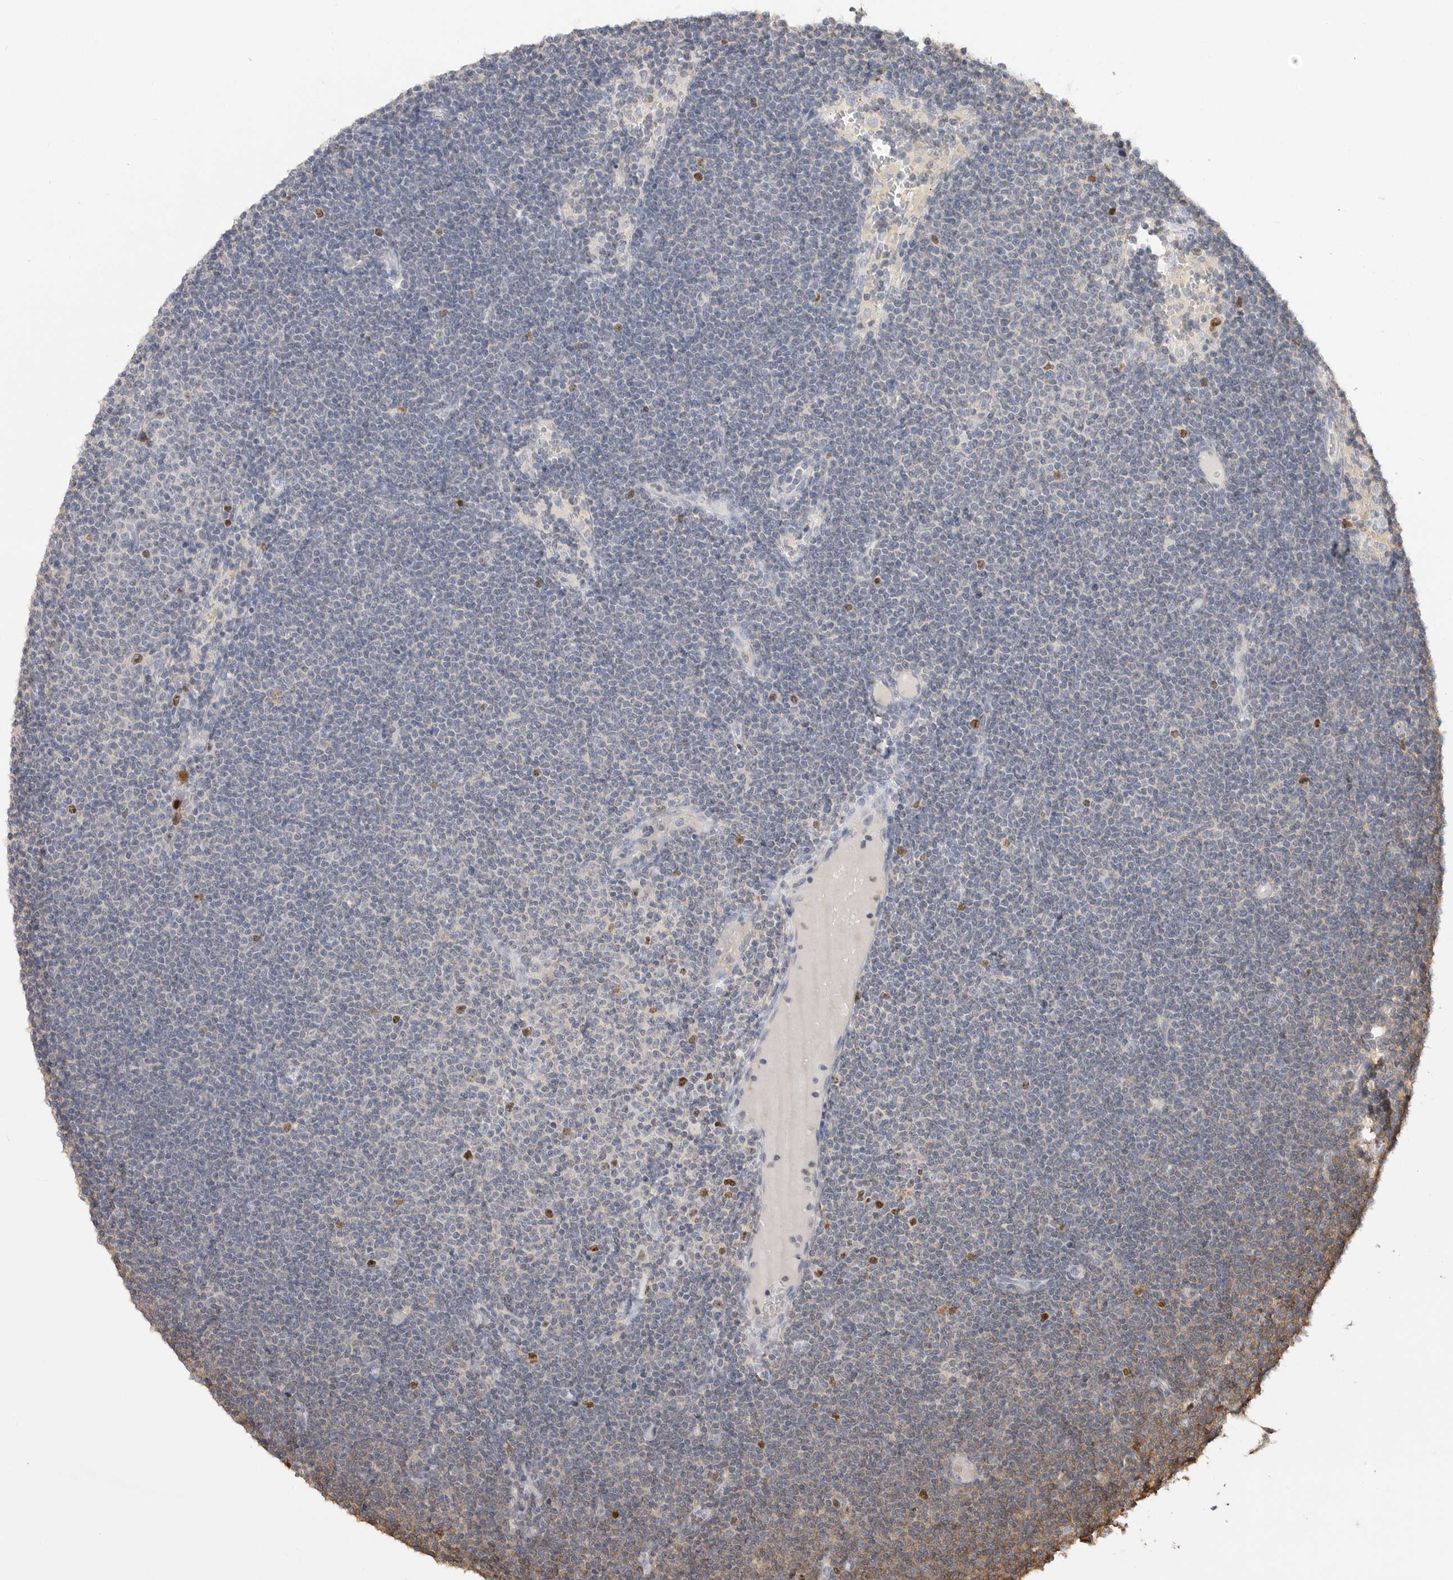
{"staining": {"intensity": "moderate", "quantity": "<25%", "location": "nuclear"}, "tissue": "lymphoma", "cell_type": "Tumor cells", "image_type": "cancer", "snomed": [{"axis": "morphology", "description": "Malignant lymphoma, non-Hodgkin's type, Low grade"}, {"axis": "topography", "description": "Lymph node"}], "caption": "This photomicrograph demonstrates immunohistochemistry staining of low-grade malignant lymphoma, non-Hodgkin's type, with low moderate nuclear positivity in approximately <25% of tumor cells.", "gene": "TOP2A", "patient": {"sex": "female", "age": 53}}